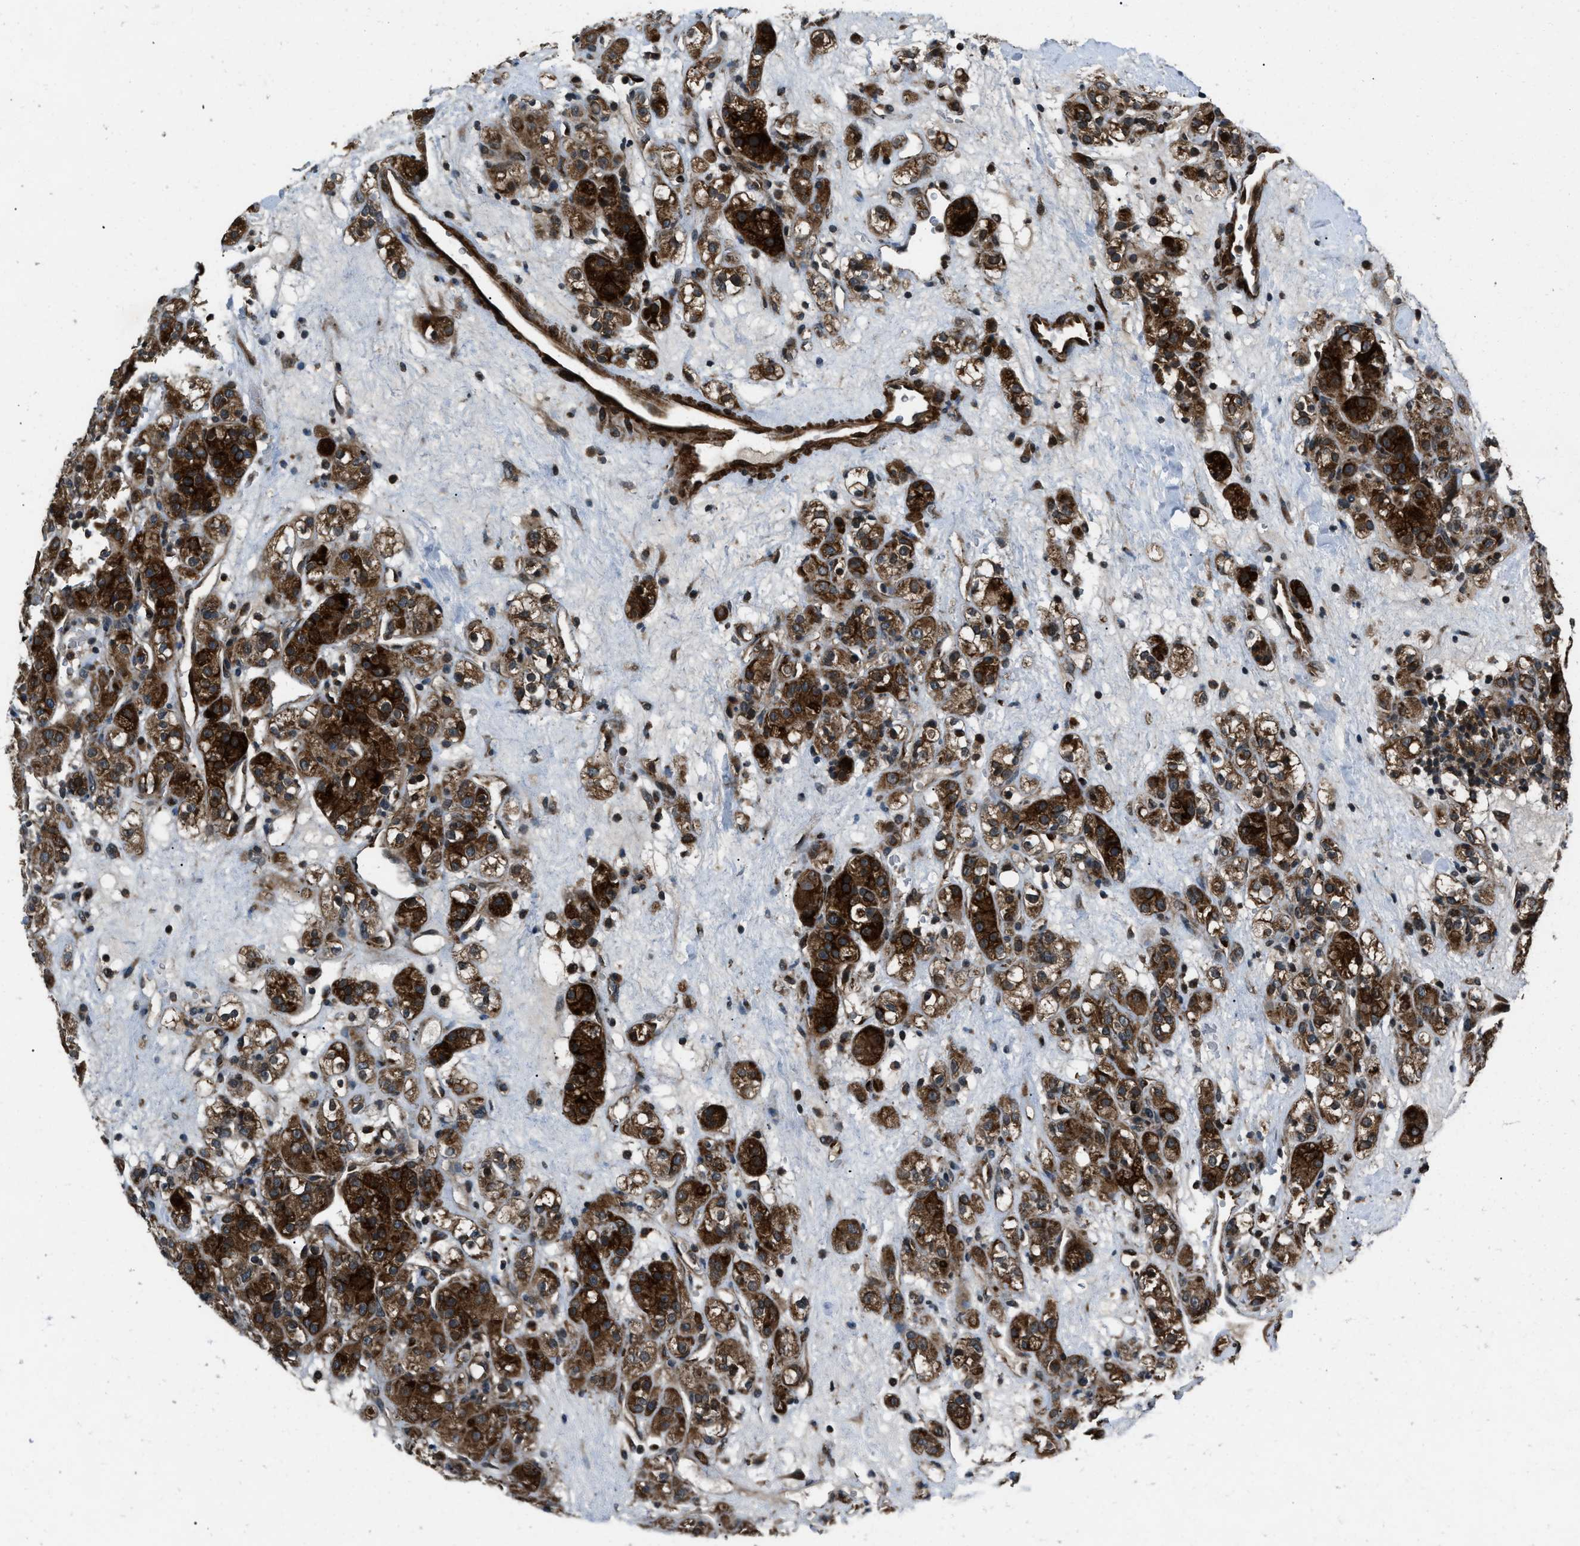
{"staining": {"intensity": "strong", "quantity": ">75%", "location": "cytoplasmic/membranous"}, "tissue": "renal cancer", "cell_type": "Tumor cells", "image_type": "cancer", "snomed": [{"axis": "morphology", "description": "Normal tissue, NOS"}, {"axis": "morphology", "description": "Adenocarcinoma, NOS"}, {"axis": "topography", "description": "Kidney"}], "caption": "This image reveals immunohistochemistry staining of renal adenocarcinoma, with high strong cytoplasmic/membranous staining in approximately >75% of tumor cells.", "gene": "IRAK4", "patient": {"sex": "male", "age": 61}}